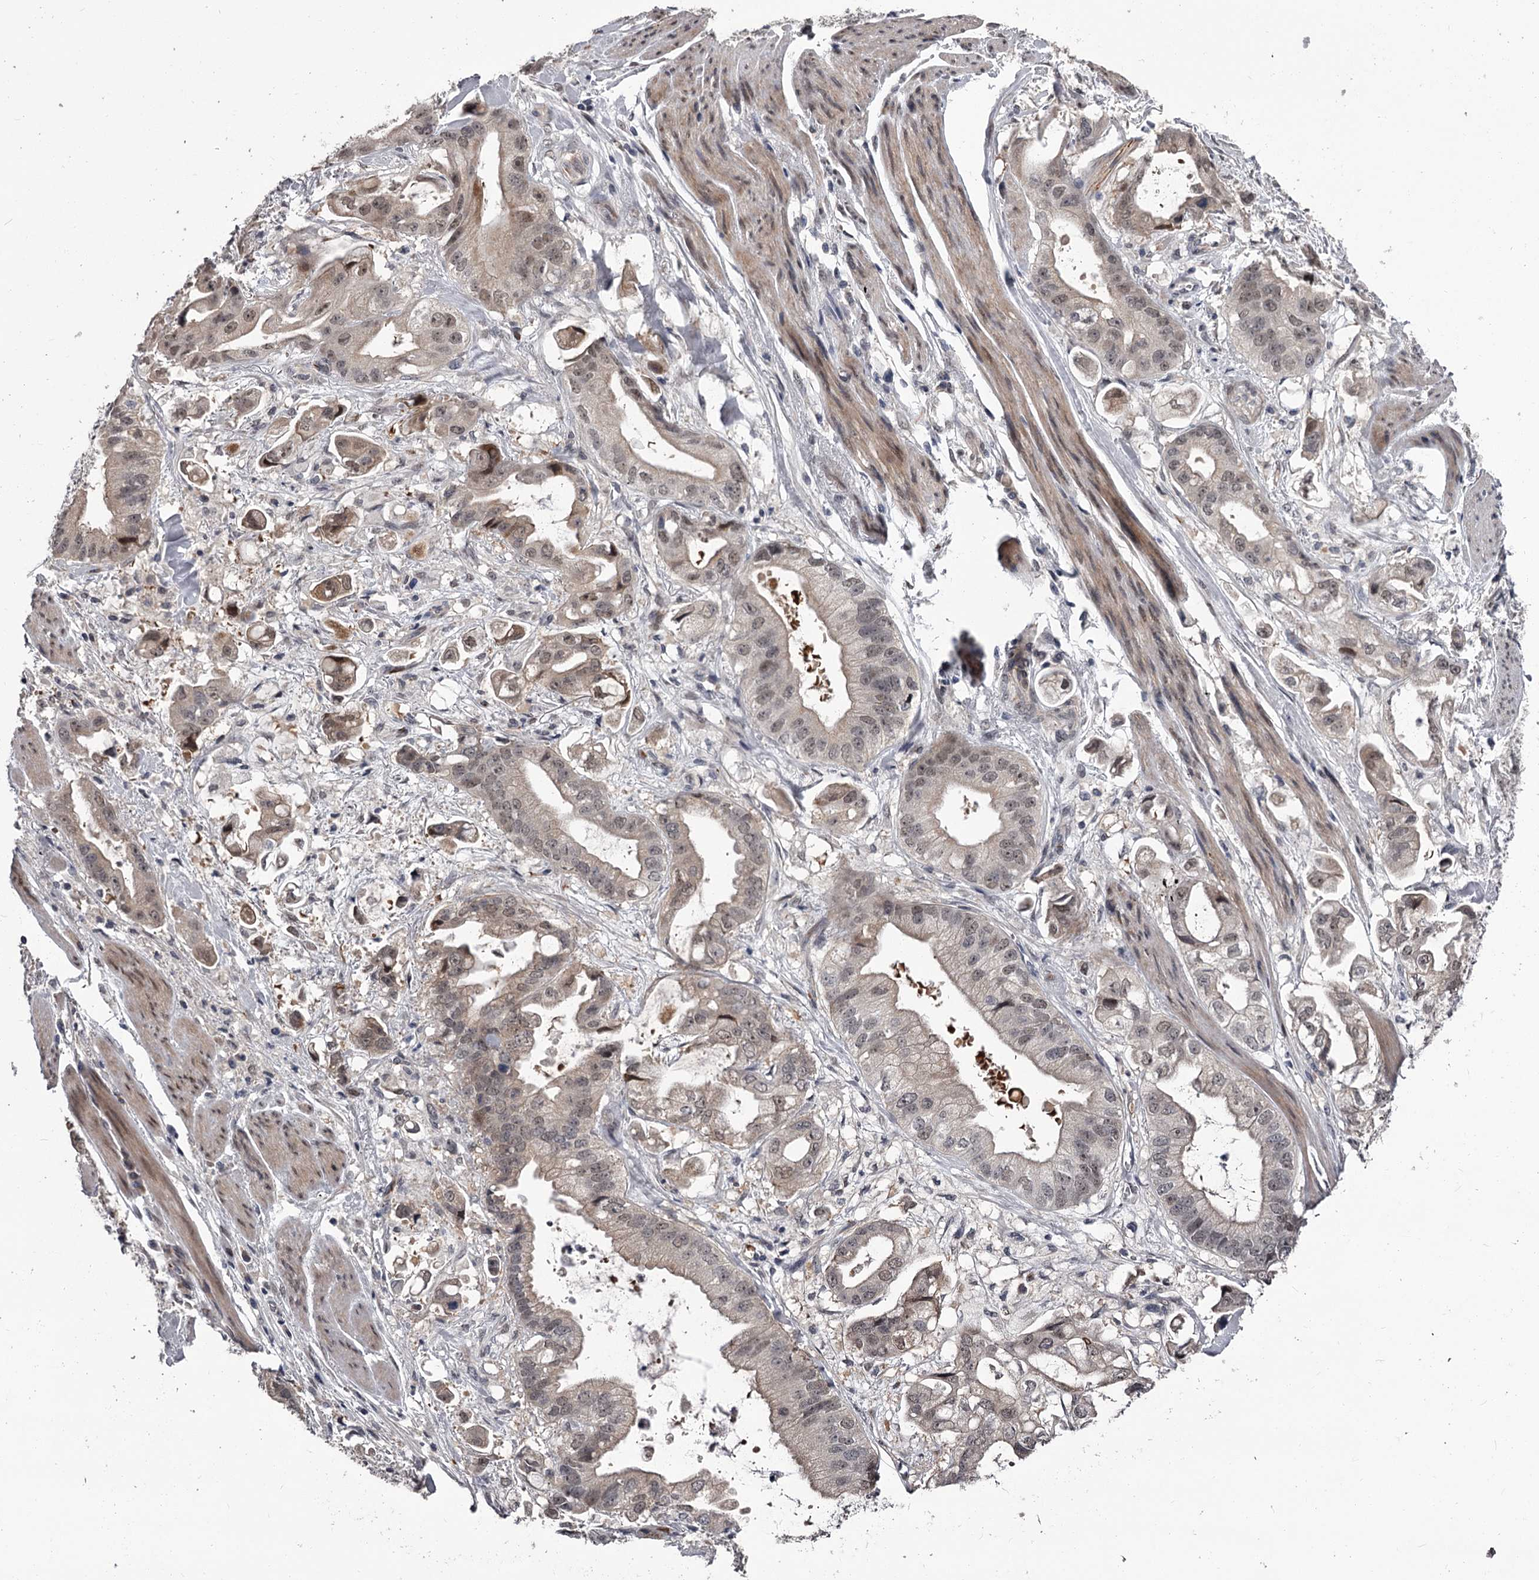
{"staining": {"intensity": "weak", "quantity": ">75%", "location": "nuclear"}, "tissue": "stomach cancer", "cell_type": "Tumor cells", "image_type": "cancer", "snomed": [{"axis": "morphology", "description": "Adenocarcinoma, NOS"}, {"axis": "topography", "description": "Stomach"}], "caption": "Stomach cancer (adenocarcinoma) was stained to show a protein in brown. There is low levels of weak nuclear staining in about >75% of tumor cells.", "gene": "PRPF40B", "patient": {"sex": "male", "age": 62}}